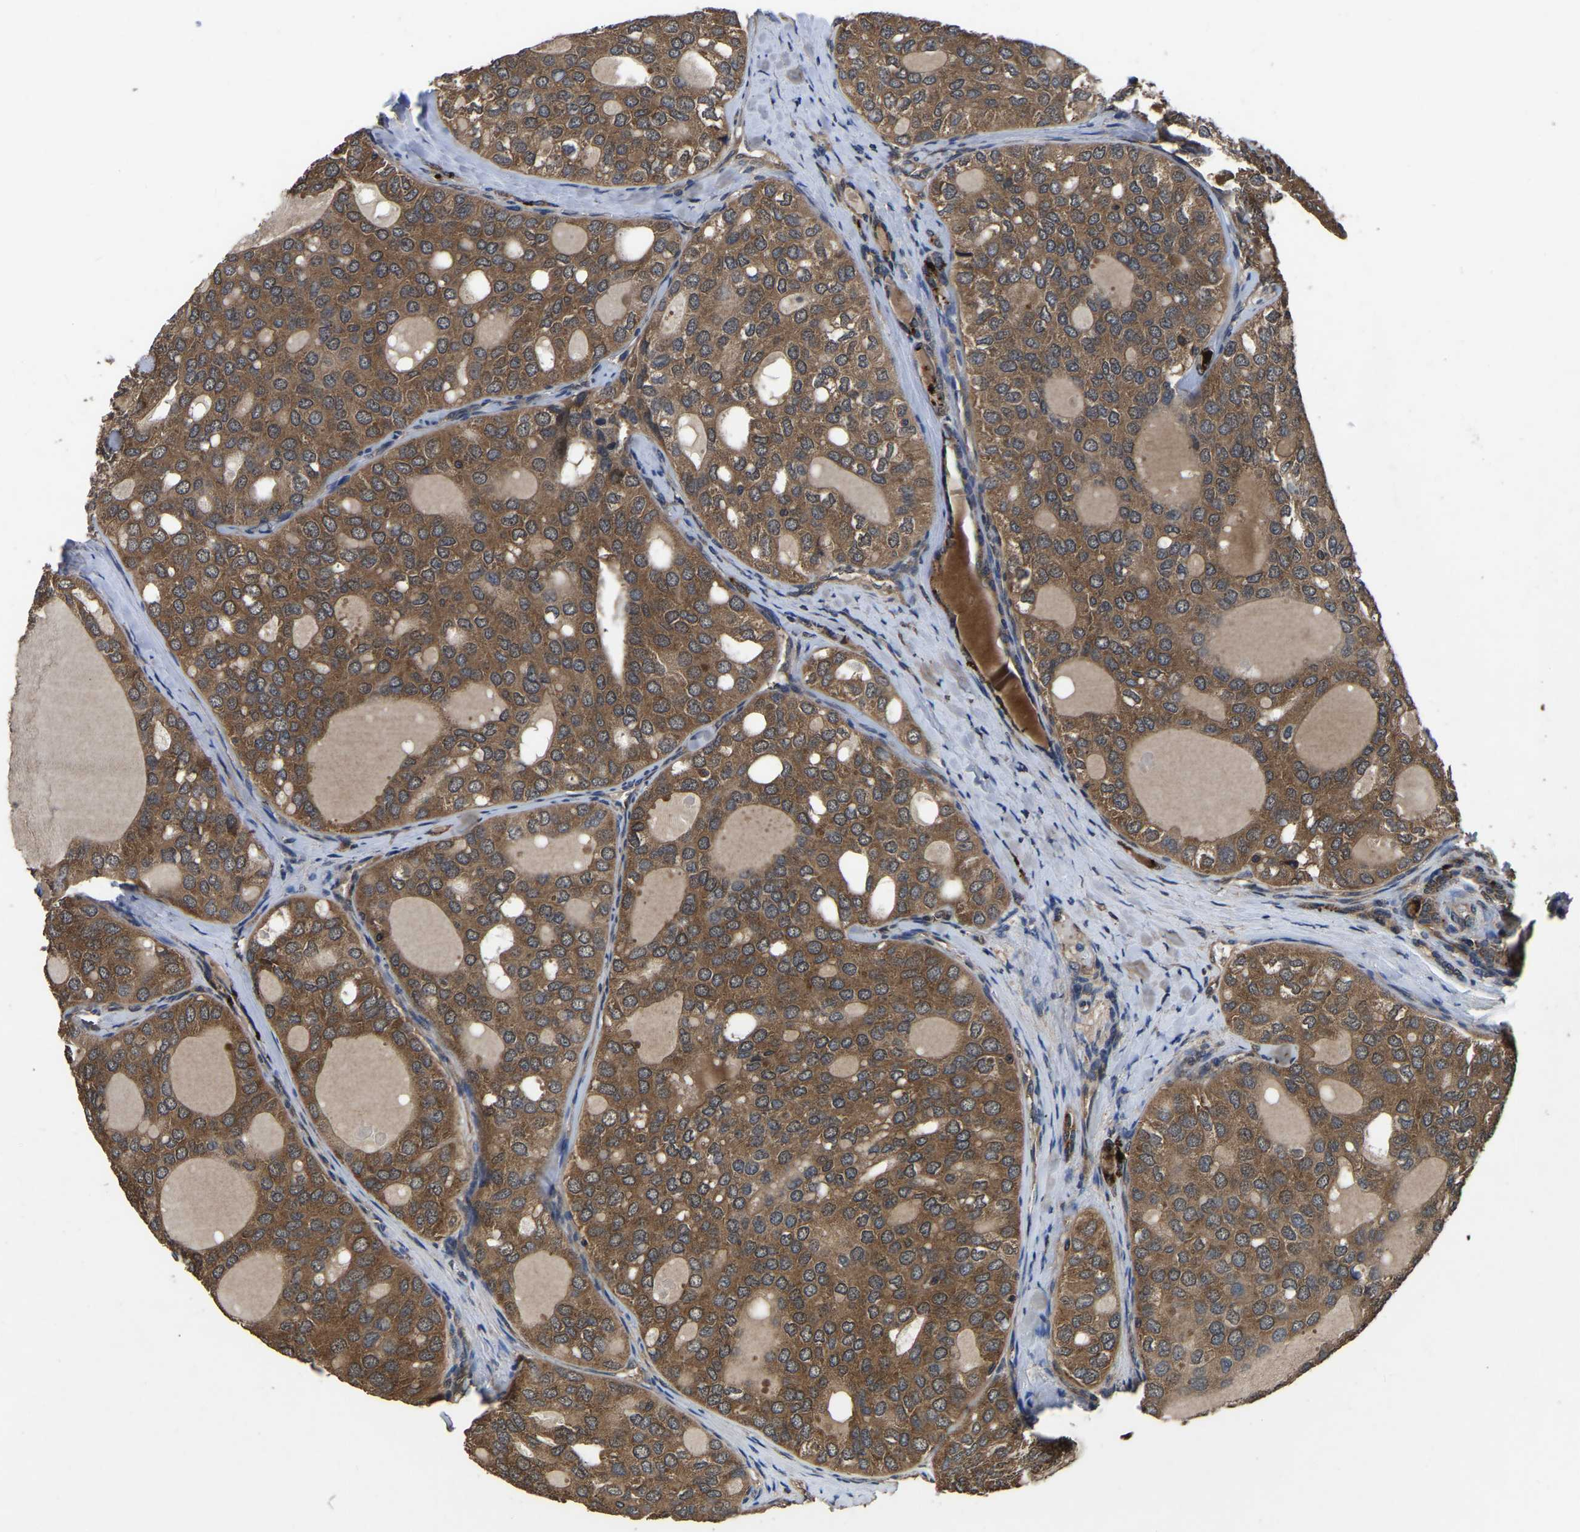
{"staining": {"intensity": "moderate", "quantity": ">75%", "location": "cytoplasmic/membranous"}, "tissue": "thyroid cancer", "cell_type": "Tumor cells", "image_type": "cancer", "snomed": [{"axis": "morphology", "description": "Follicular adenoma carcinoma, NOS"}, {"axis": "topography", "description": "Thyroid gland"}], "caption": "Moderate cytoplasmic/membranous expression for a protein is identified in approximately >75% of tumor cells of follicular adenoma carcinoma (thyroid) using IHC.", "gene": "CRYZL1", "patient": {"sex": "male", "age": 75}}